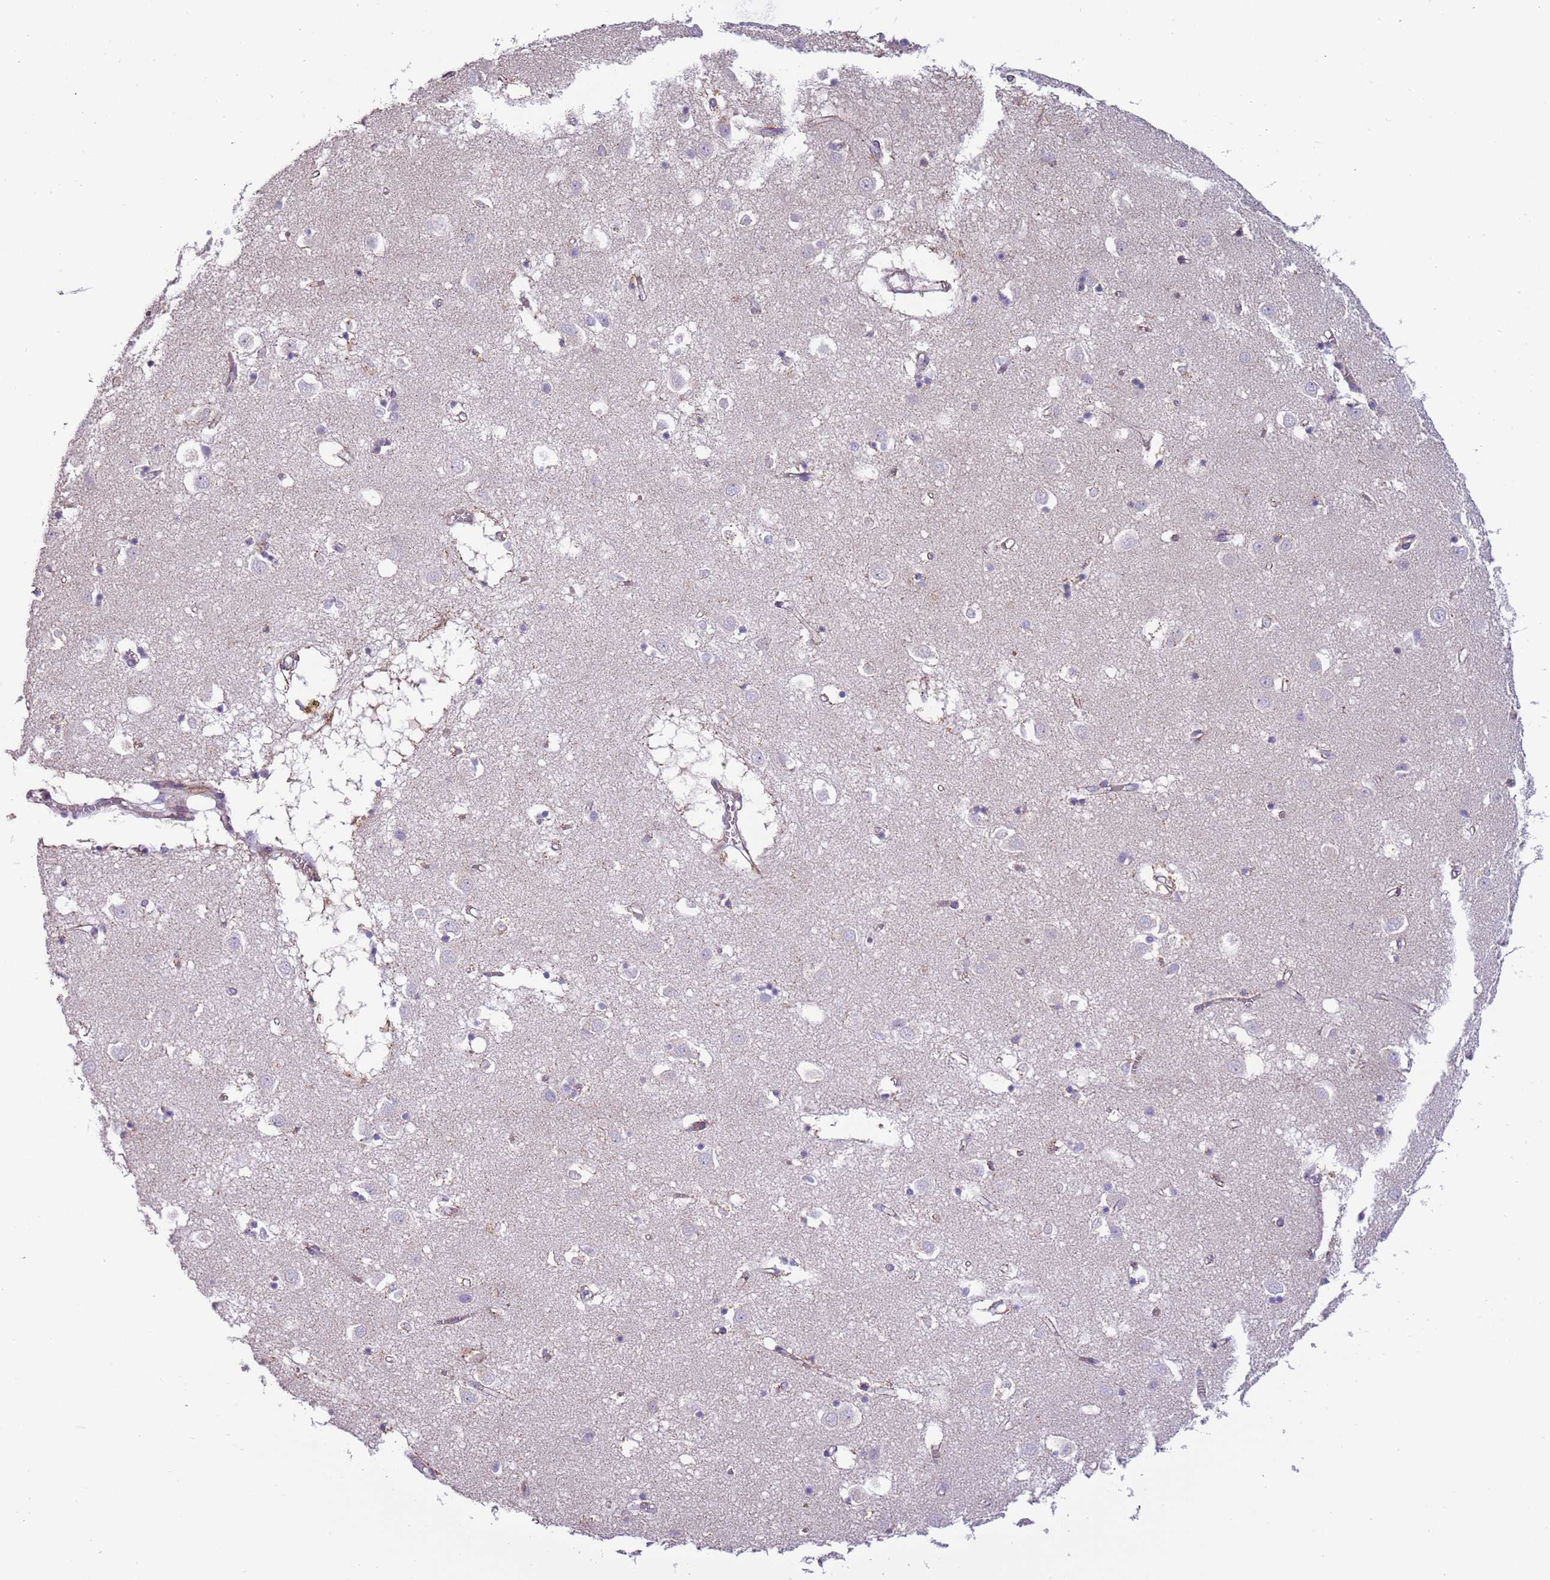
{"staining": {"intensity": "negative", "quantity": "none", "location": "none"}, "tissue": "caudate", "cell_type": "Glial cells", "image_type": "normal", "snomed": [{"axis": "morphology", "description": "Normal tissue, NOS"}, {"axis": "topography", "description": "Lateral ventricle wall"}], "caption": "An immunohistochemistry image of benign caudate is shown. There is no staining in glial cells of caudate. (Stains: DAB (3,3'-diaminobenzidine) immunohistochemistry (IHC) with hematoxylin counter stain, Microscopy: brightfield microscopy at high magnification).", "gene": "RNF222", "patient": {"sex": "male", "age": 70}}